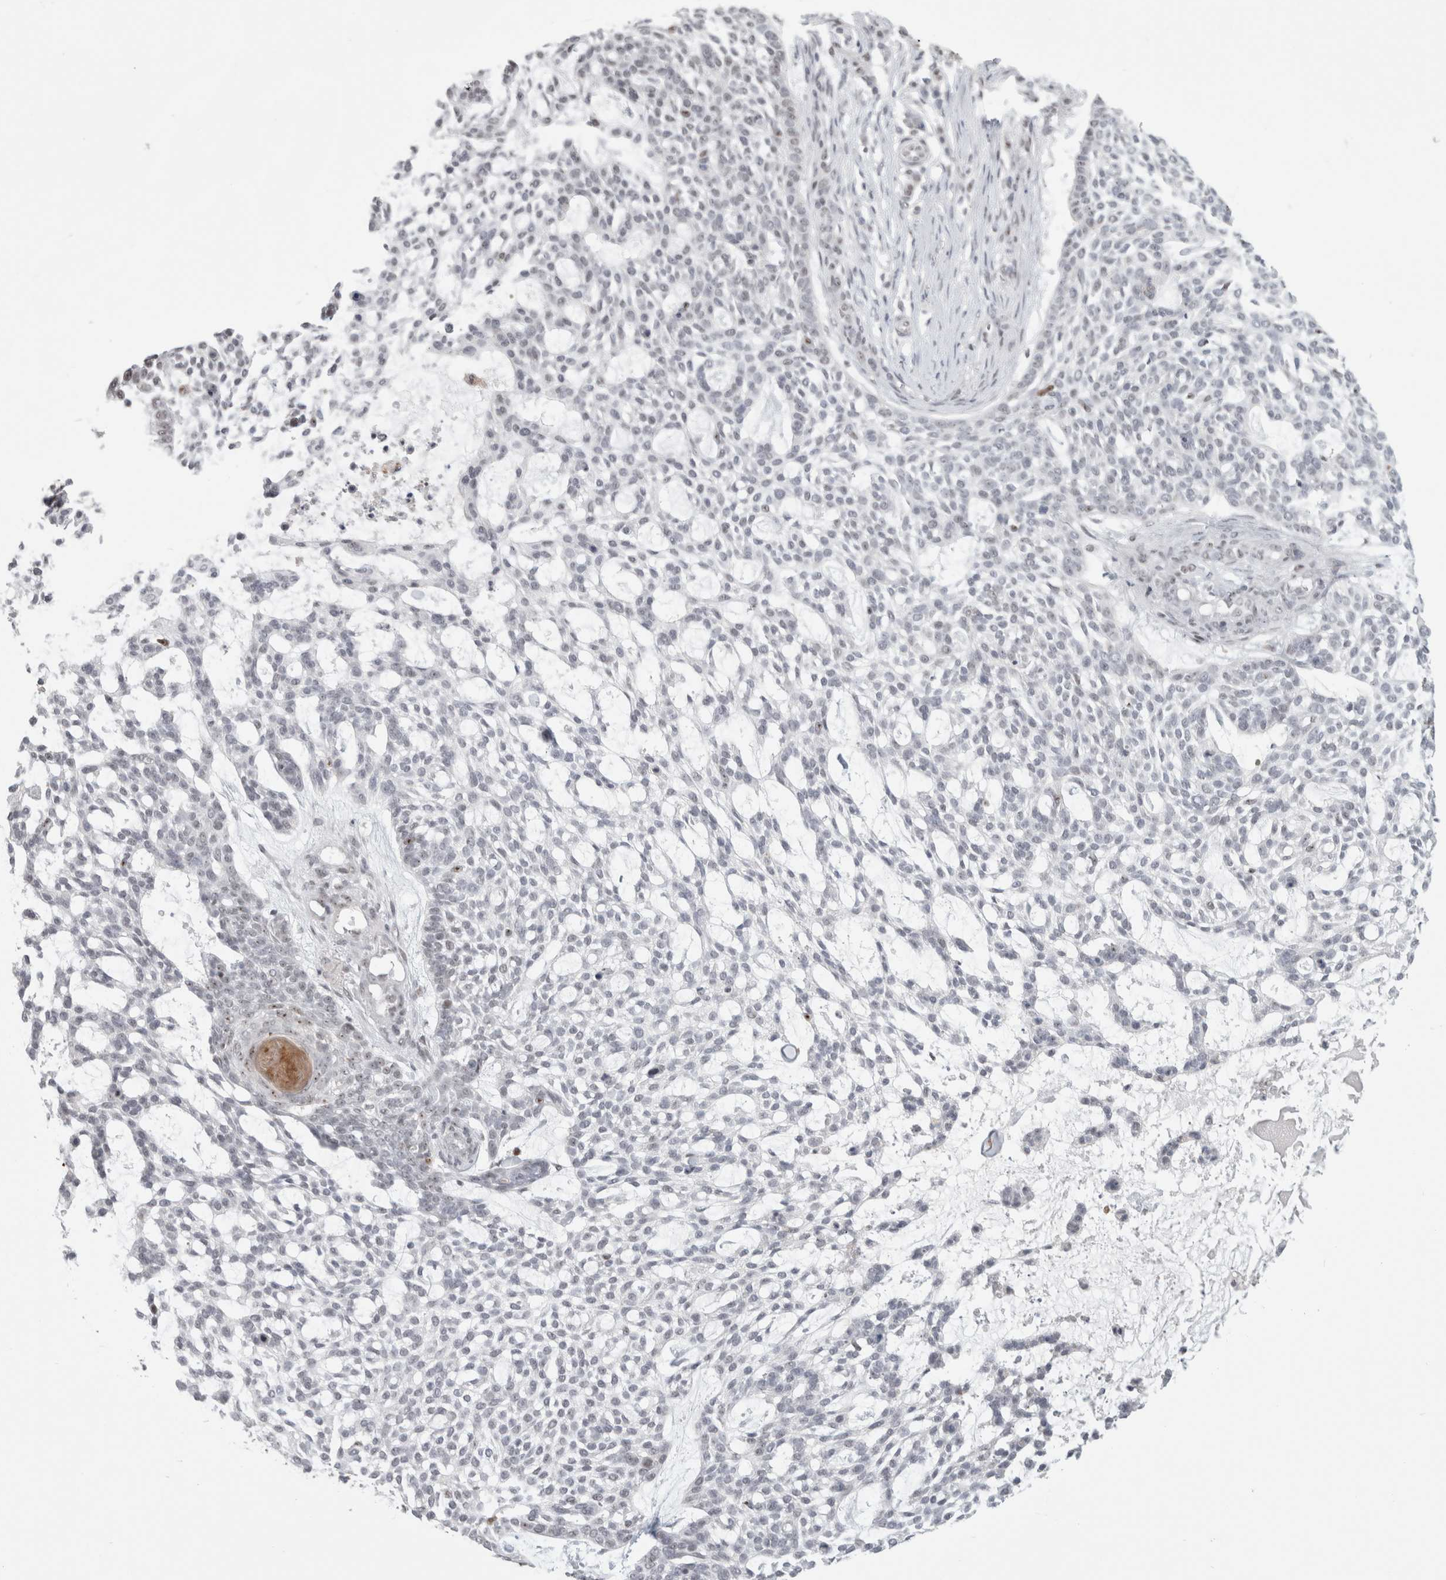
{"staining": {"intensity": "negative", "quantity": "none", "location": "none"}, "tissue": "skin cancer", "cell_type": "Tumor cells", "image_type": "cancer", "snomed": [{"axis": "morphology", "description": "Basal cell carcinoma"}, {"axis": "topography", "description": "Skin"}], "caption": "IHC of human skin cancer (basal cell carcinoma) demonstrates no staining in tumor cells.", "gene": "SENP6", "patient": {"sex": "female", "age": 64}}